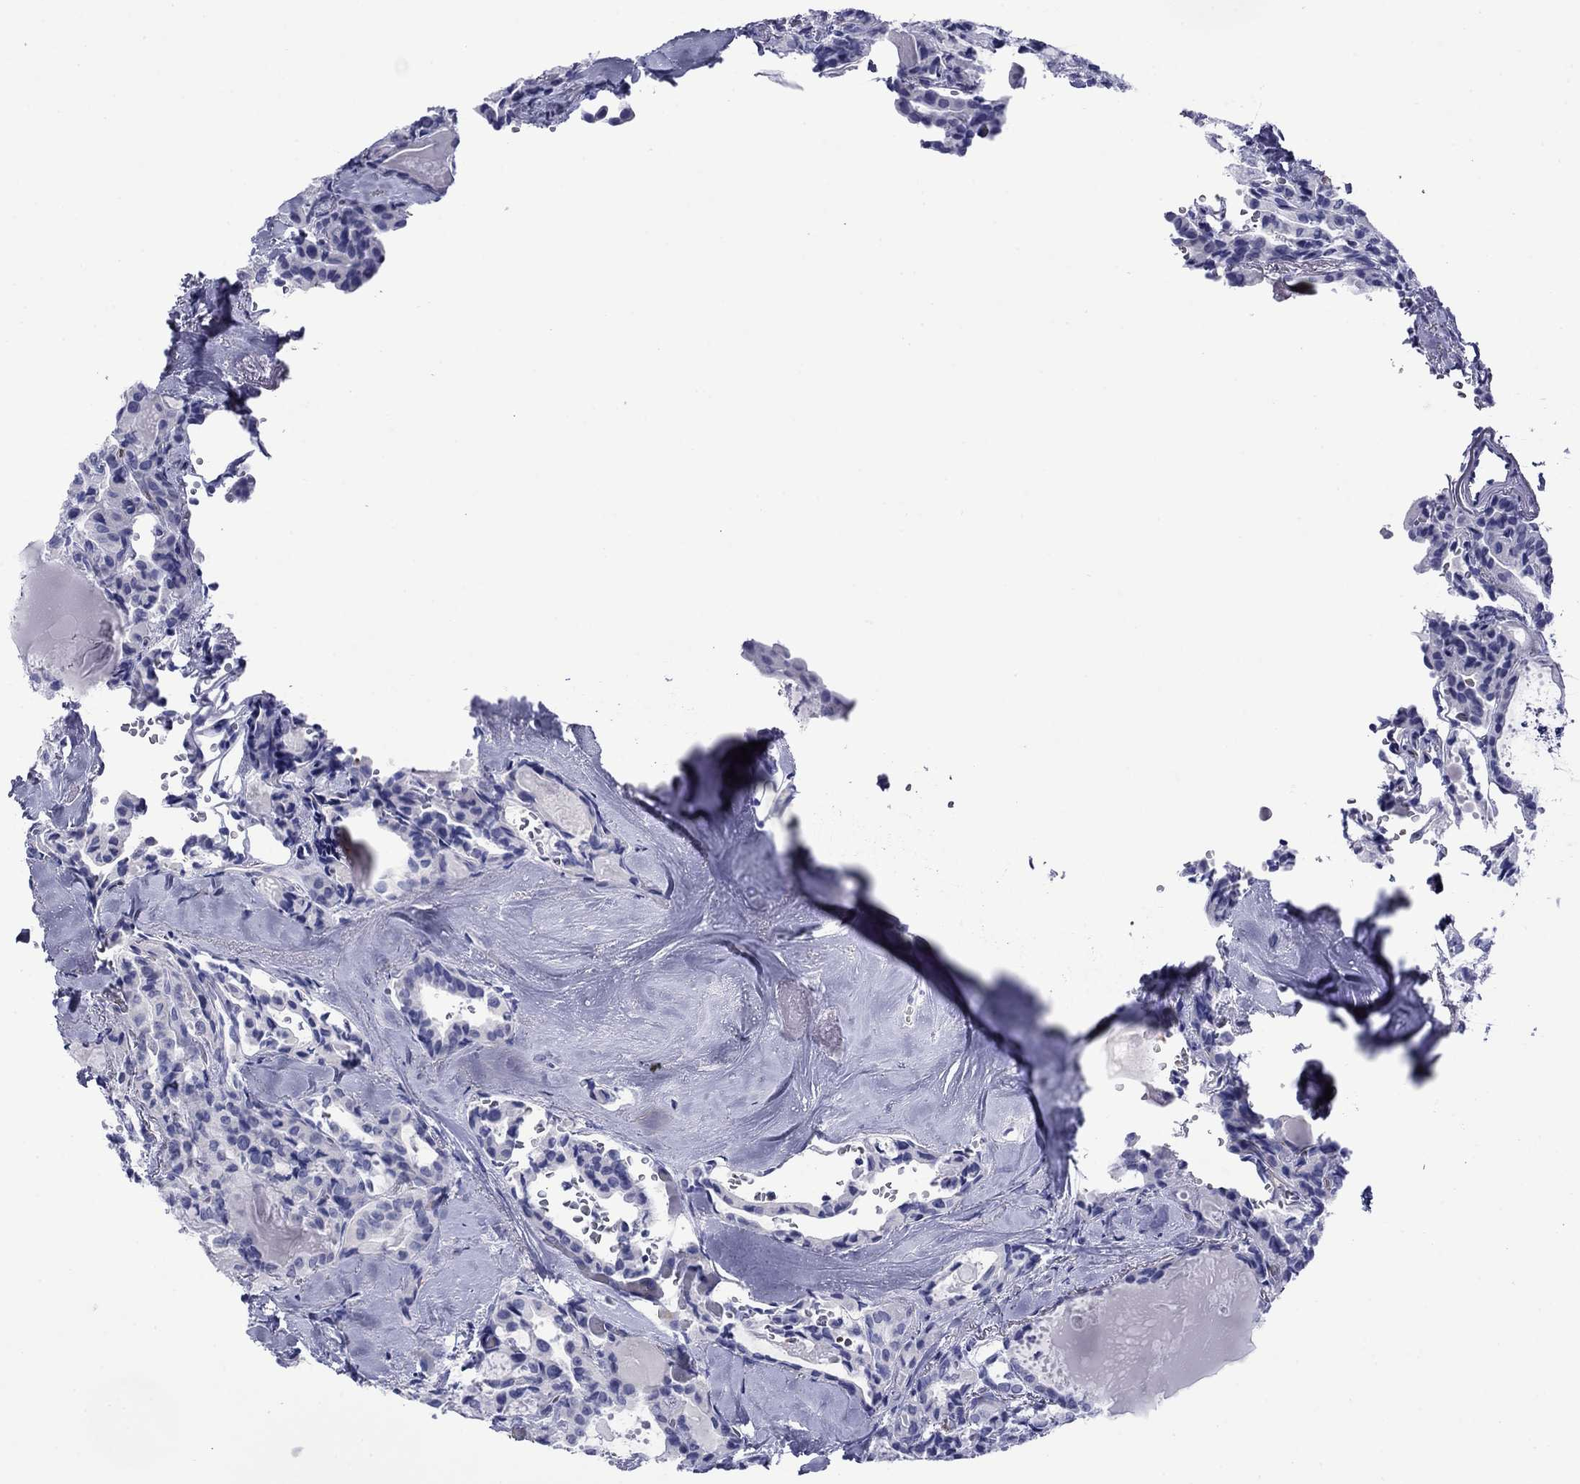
{"staining": {"intensity": "negative", "quantity": "none", "location": "none"}, "tissue": "thyroid cancer", "cell_type": "Tumor cells", "image_type": "cancer", "snomed": [{"axis": "morphology", "description": "Papillary adenocarcinoma, NOS"}, {"axis": "topography", "description": "Thyroid gland"}], "caption": "Micrograph shows no significant protein expression in tumor cells of papillary adenocarcinoma (thyroid). Nuclei are stained in blue.", "gene": "ROM1", "patient": {"sex": "female", "age": 41}}